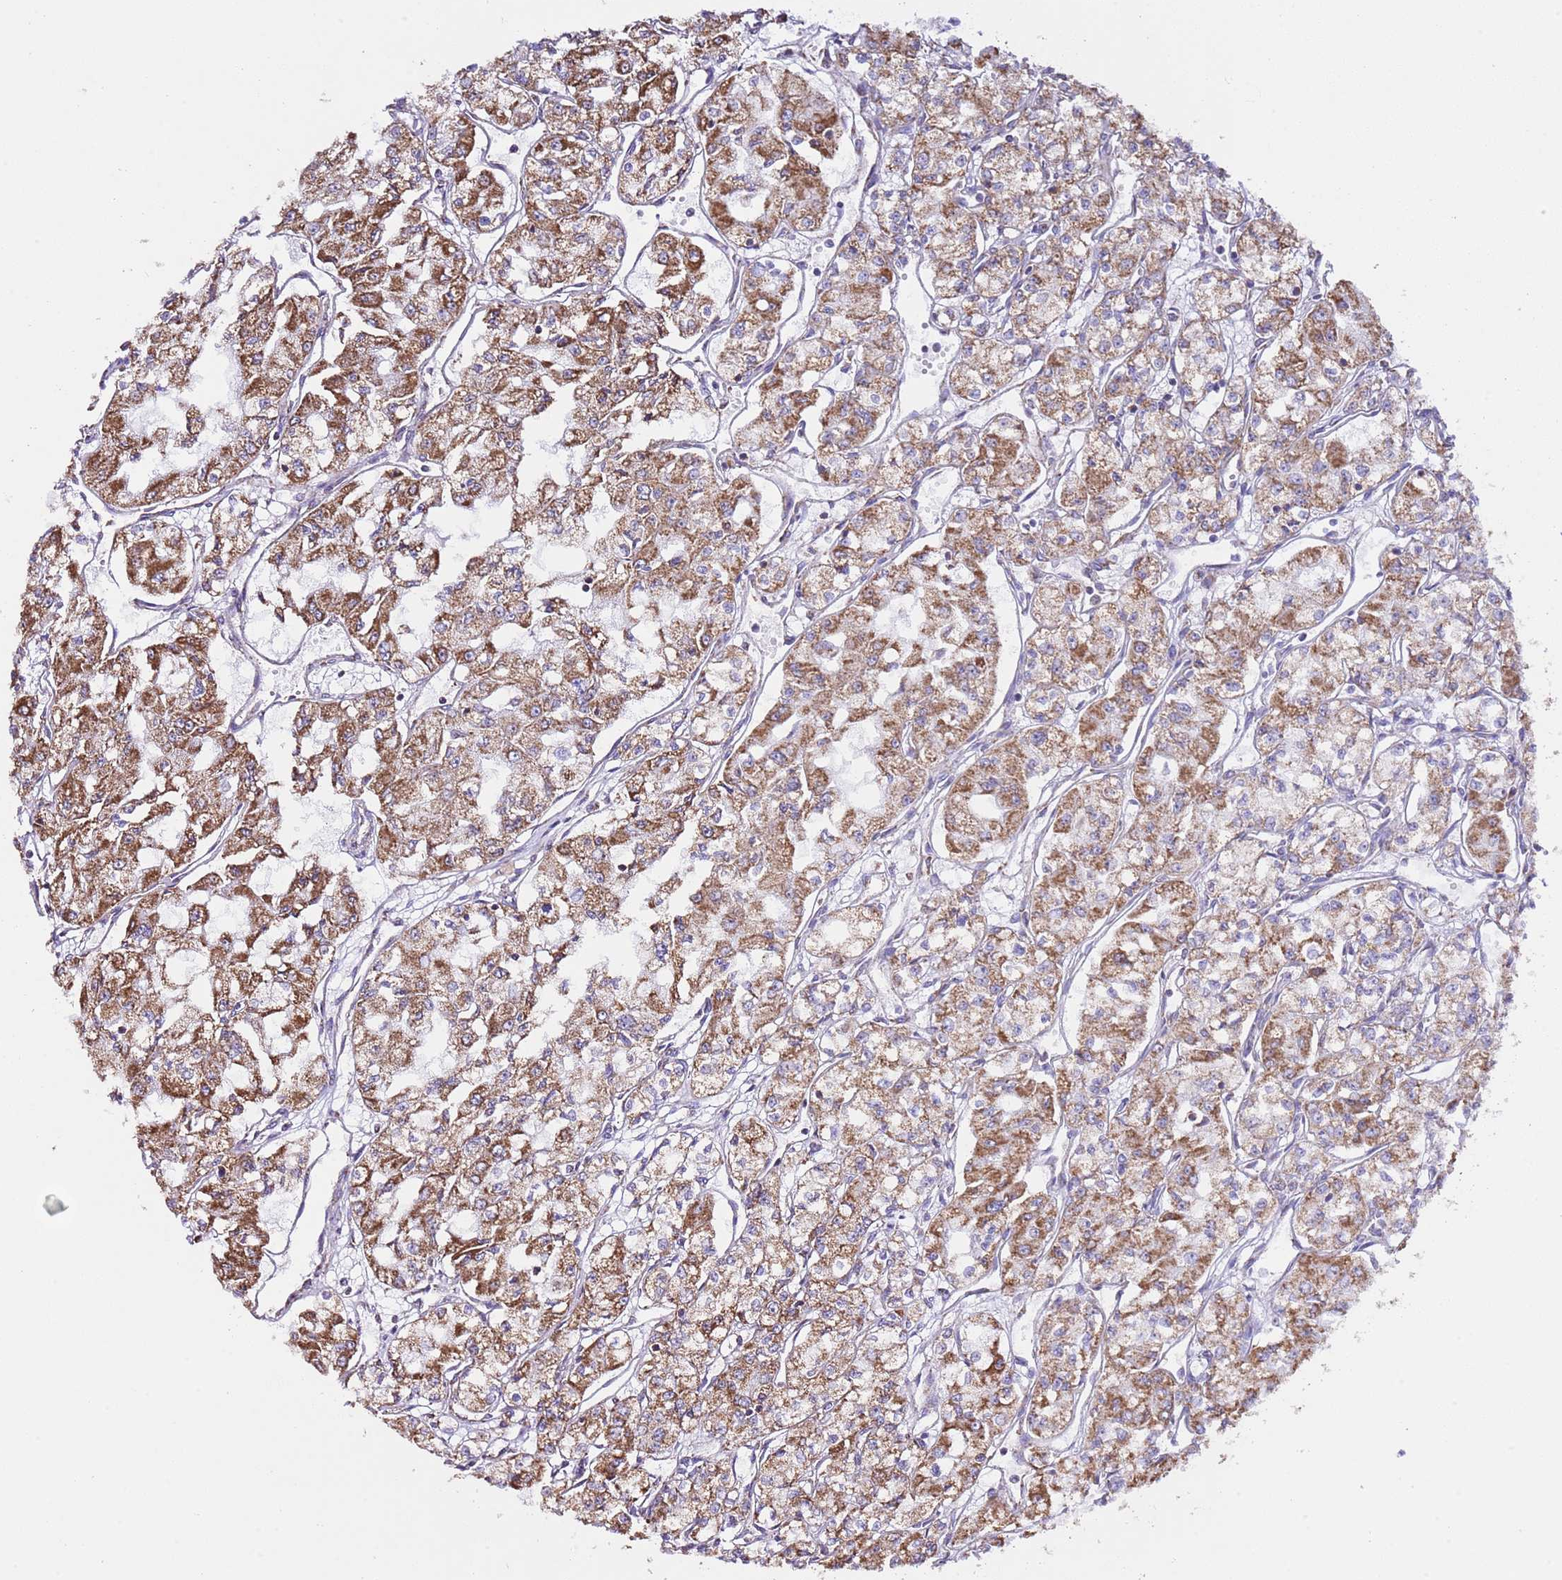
{"staining": {"intensity": "moderate", "quantity": ">75%", "location": "cytoplasmic/membranous"}, "tissue": "renal cancer", "cell_type": "Tumor cells", "image_type": "cancer", "snomed": [{"axis": "morphology", "description": "Adenocarcinoma, NOS"}, {"axis": "topography", "description": "Kidney"}], "caption": "Brown immunohistochemical staining in human renal cancer demonstrates moderate cytoplasmic/membranous staining in about >75% of tumor cells. The staining was performed using DAB (3,3'-diaminobenzidine), with brown indicating positive protein expression. Nuclei are stained blue with hematoxylin.", "gene": "TEKTIP1", "patient": {"sex": "male", "age": 59}}